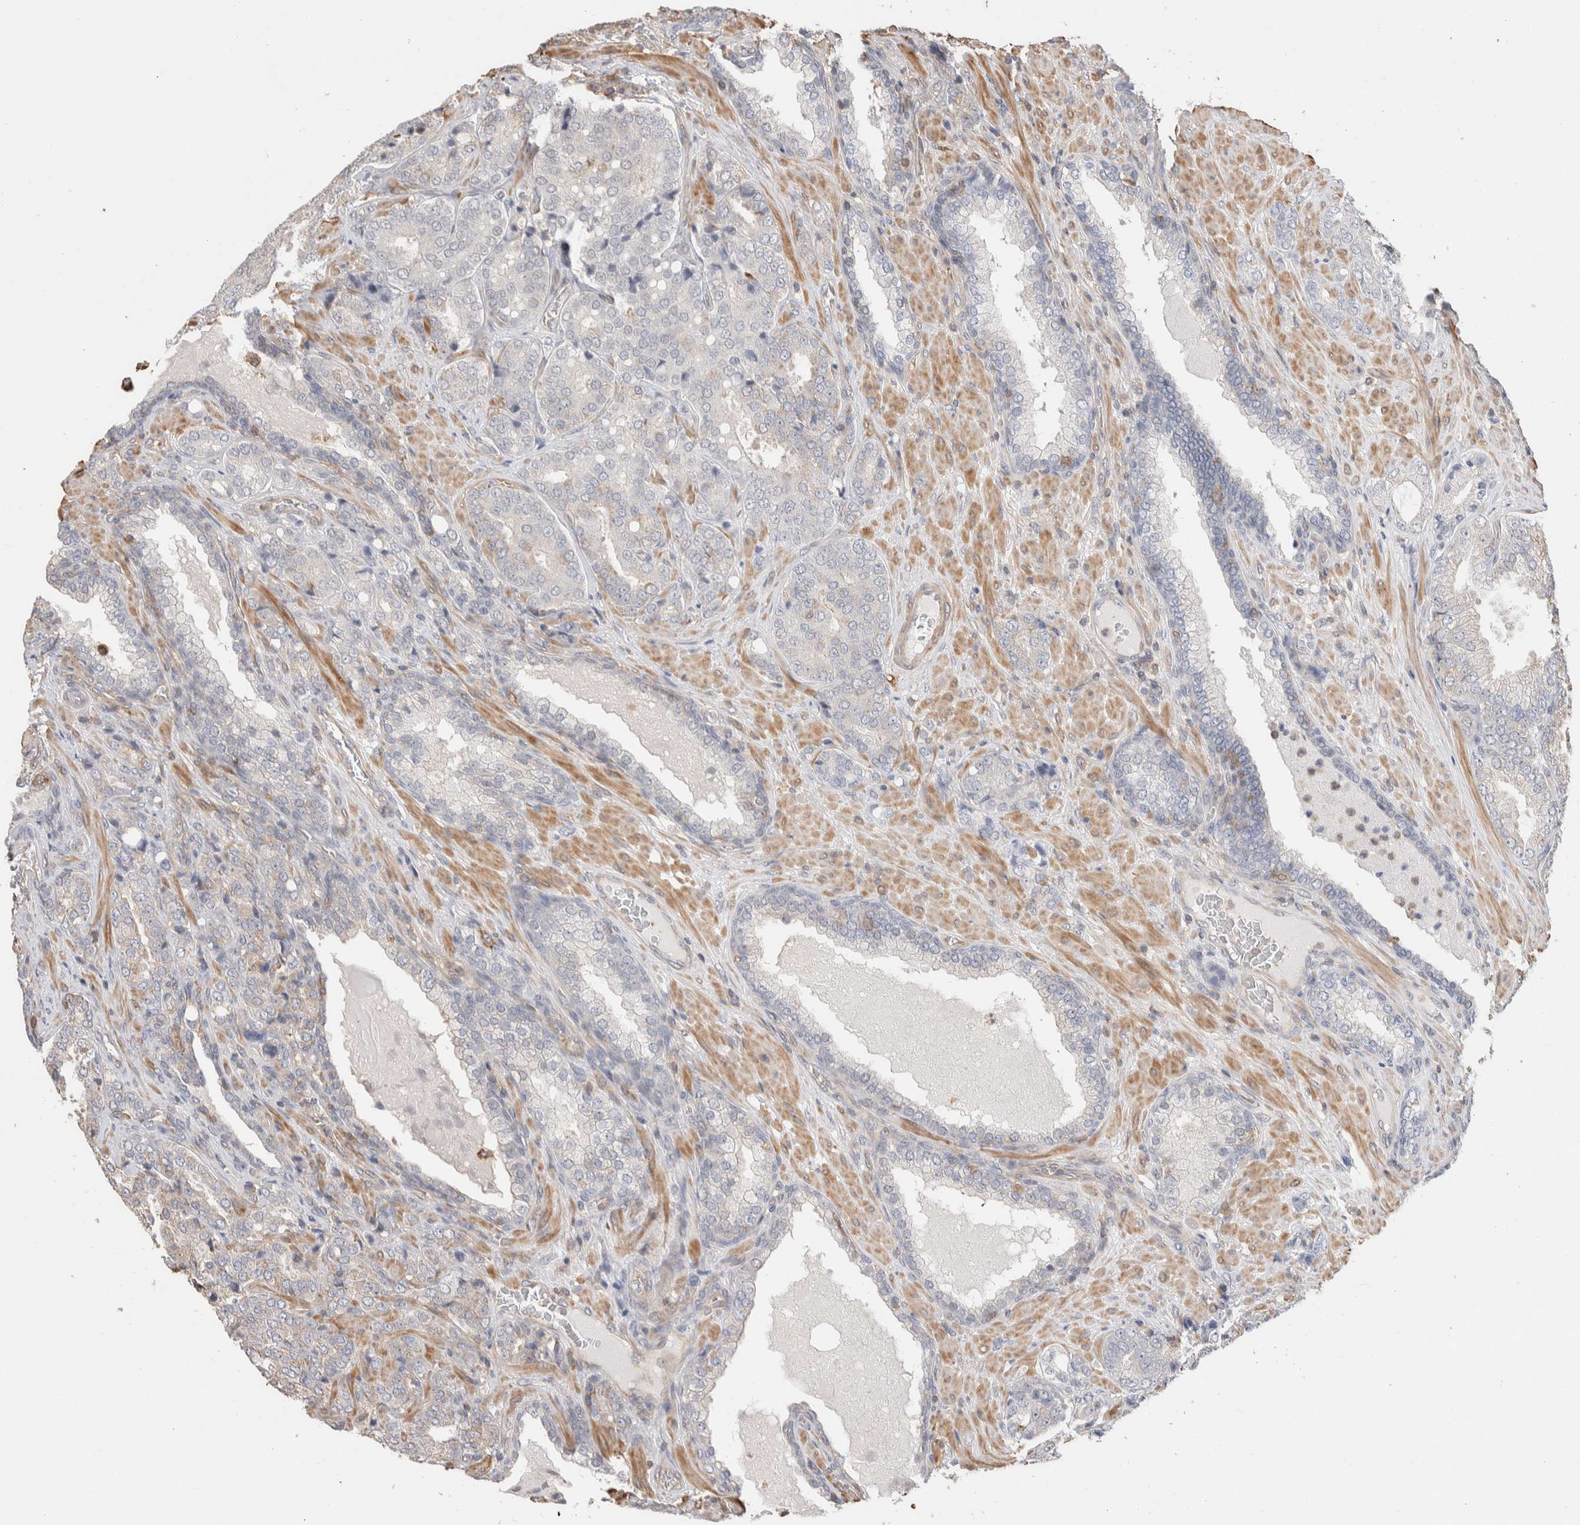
{"staining": {"intensity": "negative", "quantity": "none", "location": "none"}, "tissue": "prostate cancer", "cell_type": "Tumor cells", "image_type": "cancer", "snomed": [{"axis": "morphology", "description": "Adenocarcinoma, High grade"}, {"axis": "topography", "description": "Prostate"}], "caption": "Tumor cells are negative for protein expression in human prostate cancer. The staining is performed using DAB brown chromogen with nuclei counter-stained in using hematoxylin.", "gene": "ZNF704", "patient": {"sex": "male", "age": 50}}